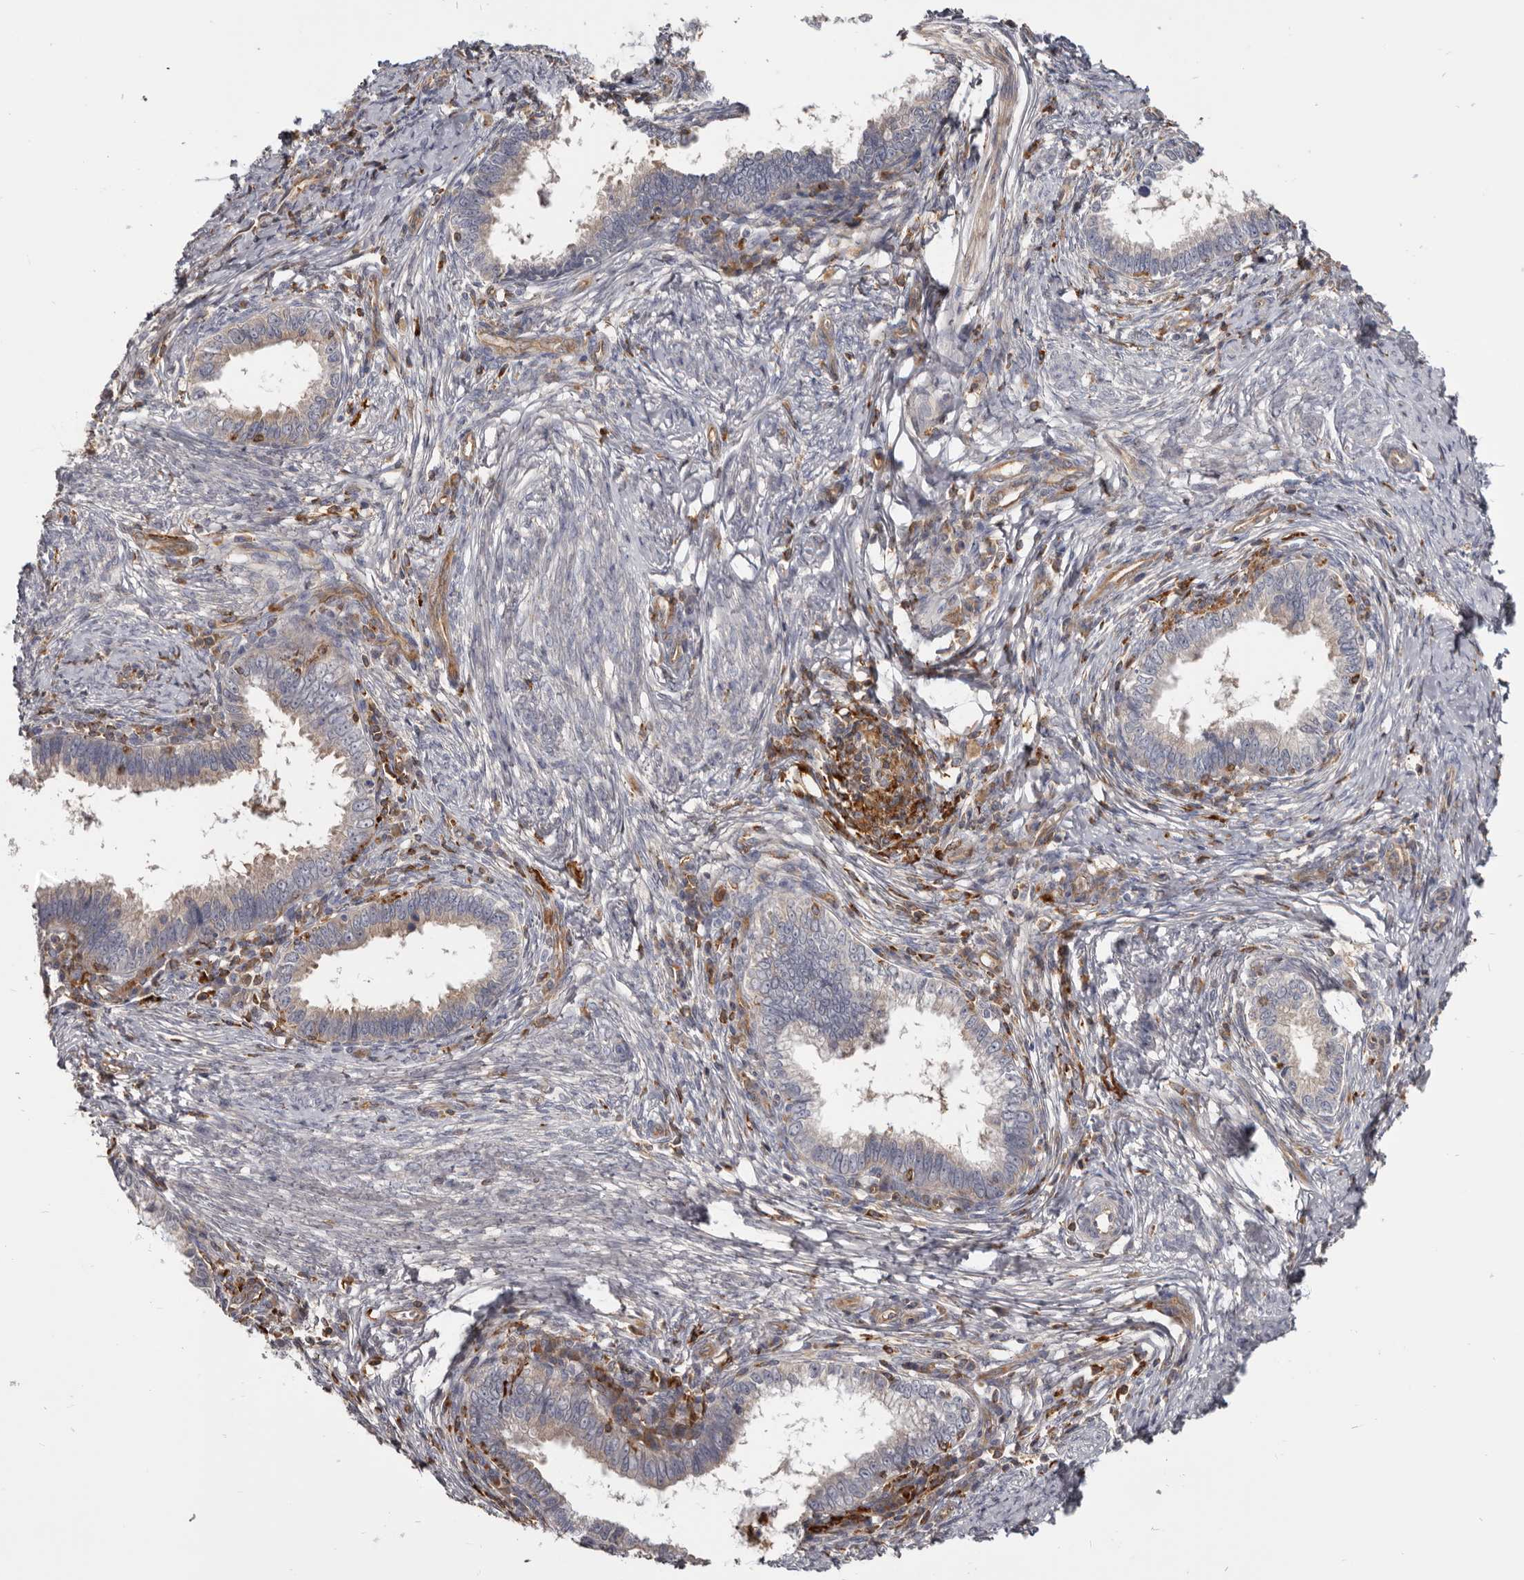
{"staining": {"intensity": "weak", "quantity": "25%-75%", "location": "cytoplasmic/membranous"}, "tissue": "cervical cancer", "cell_type": "Tumor cells", "image_type": "cancer", "snomed": [{"axis": "morphology", "description": "Adenocarcinoma, NOS"}, {"axis": "topography", "description": "Cervix"}], "caption": "An image of cervical cancer stained for a protein demonstrates weak cytoplasmic/membranous brown staining in tumor cells.", "gene": "CBL", "patient": {"sex": "female", "age": 36}}